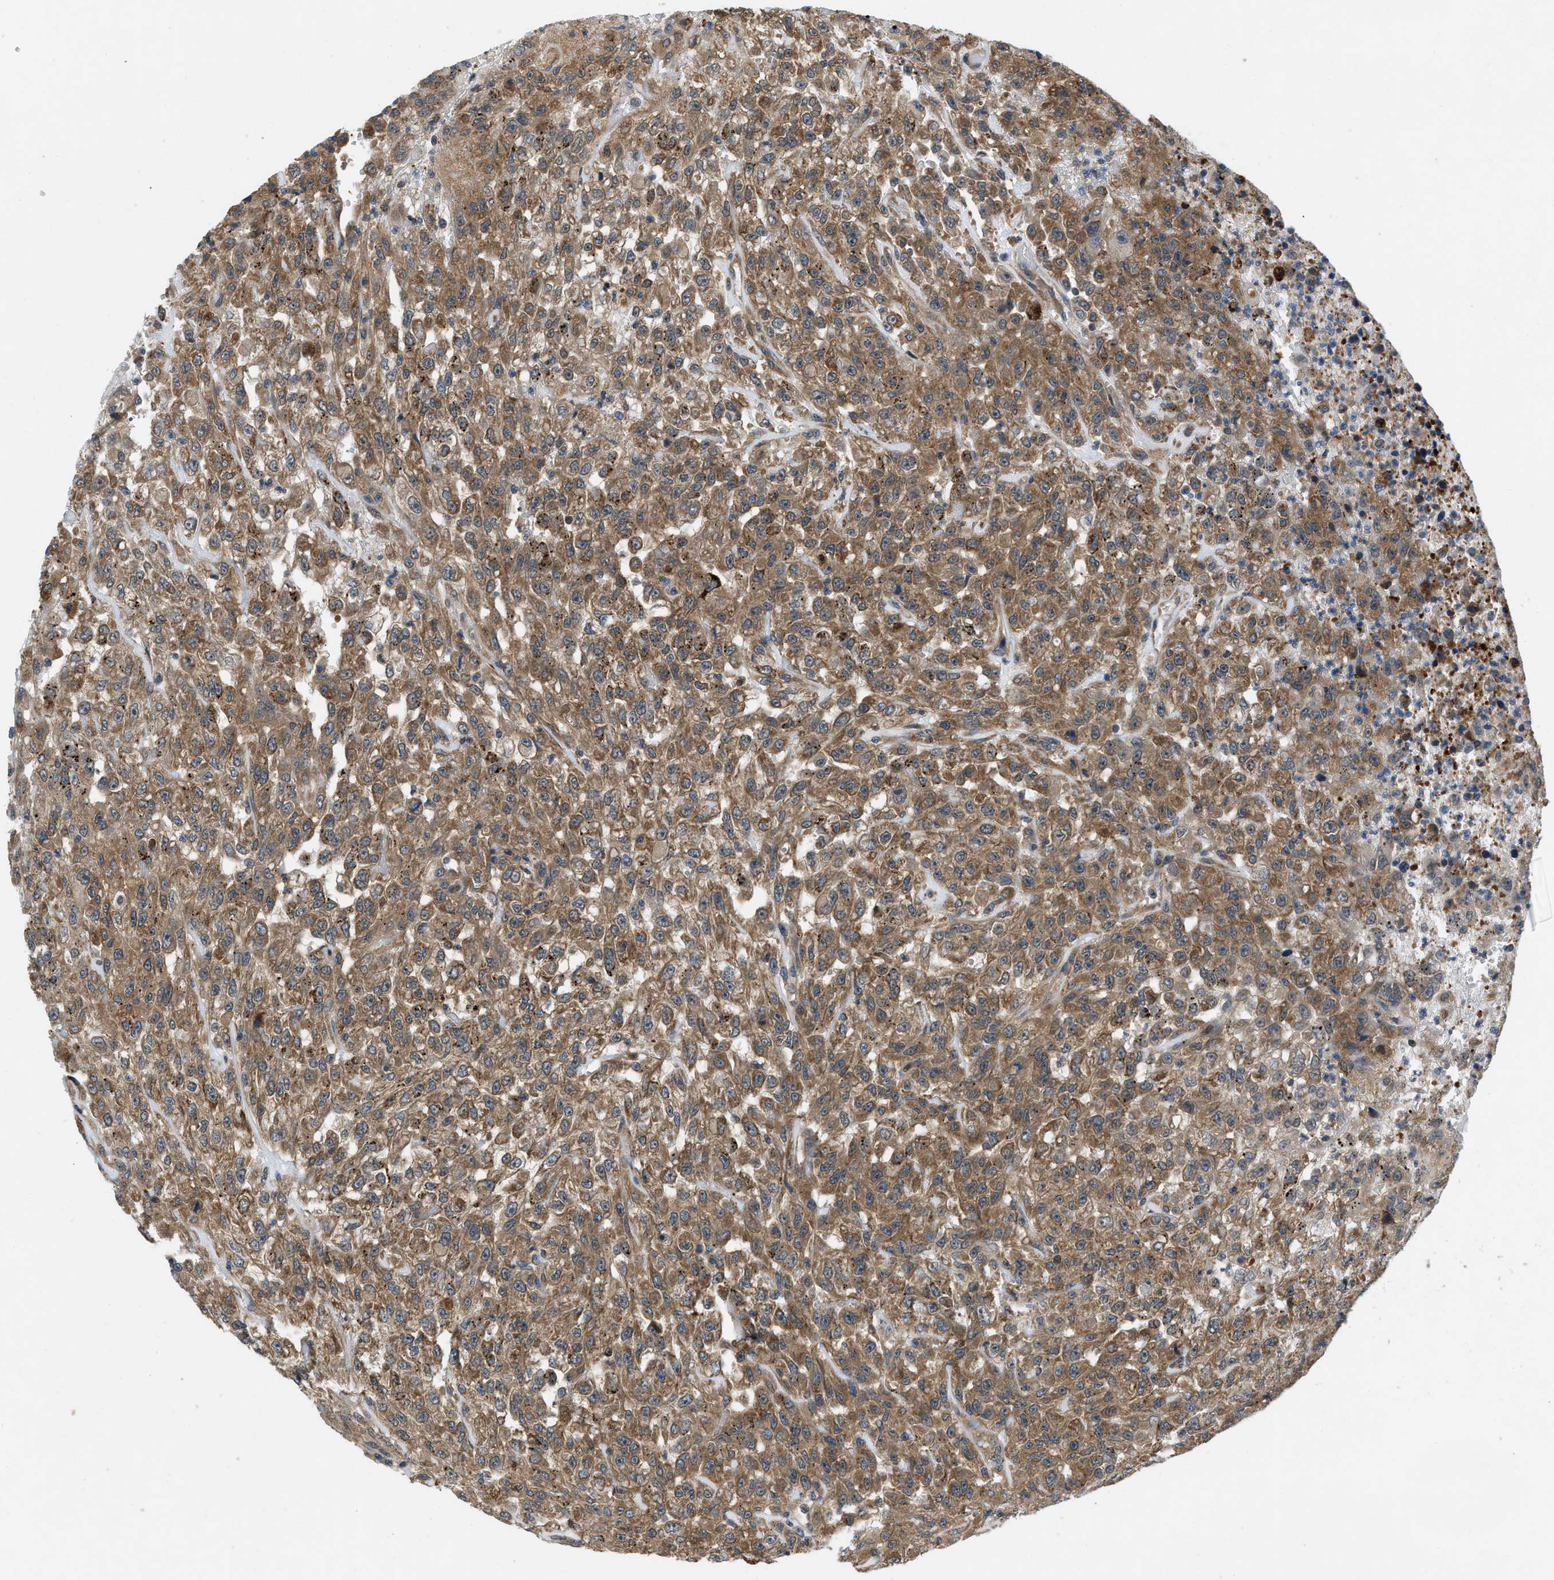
{"staining": {"intensity": "moderate", "quantity": ">75%", "location": "cytoplasmic/membranous"}, "tissue": "urothelial cancer", "cell_type": "Tumor cells", "image_type": "cancer", "snomed": [{"axis": "morphology", "description": "Urothelial carcinoma, High grade"}, {"axis": "topography", "description": "Urinary bladder"}], "caption": "DAB immunohistochemical staining of human high-grade urothelial carcinoma reveals moderate cytoplasmic/membranous protein expression in approximately >75% of tumor cells. The protein of interest is shown in brown color, while the nuclei are stained blue.", "gene": "GPR31", "patient": {"sex": "male", "age": 46}}